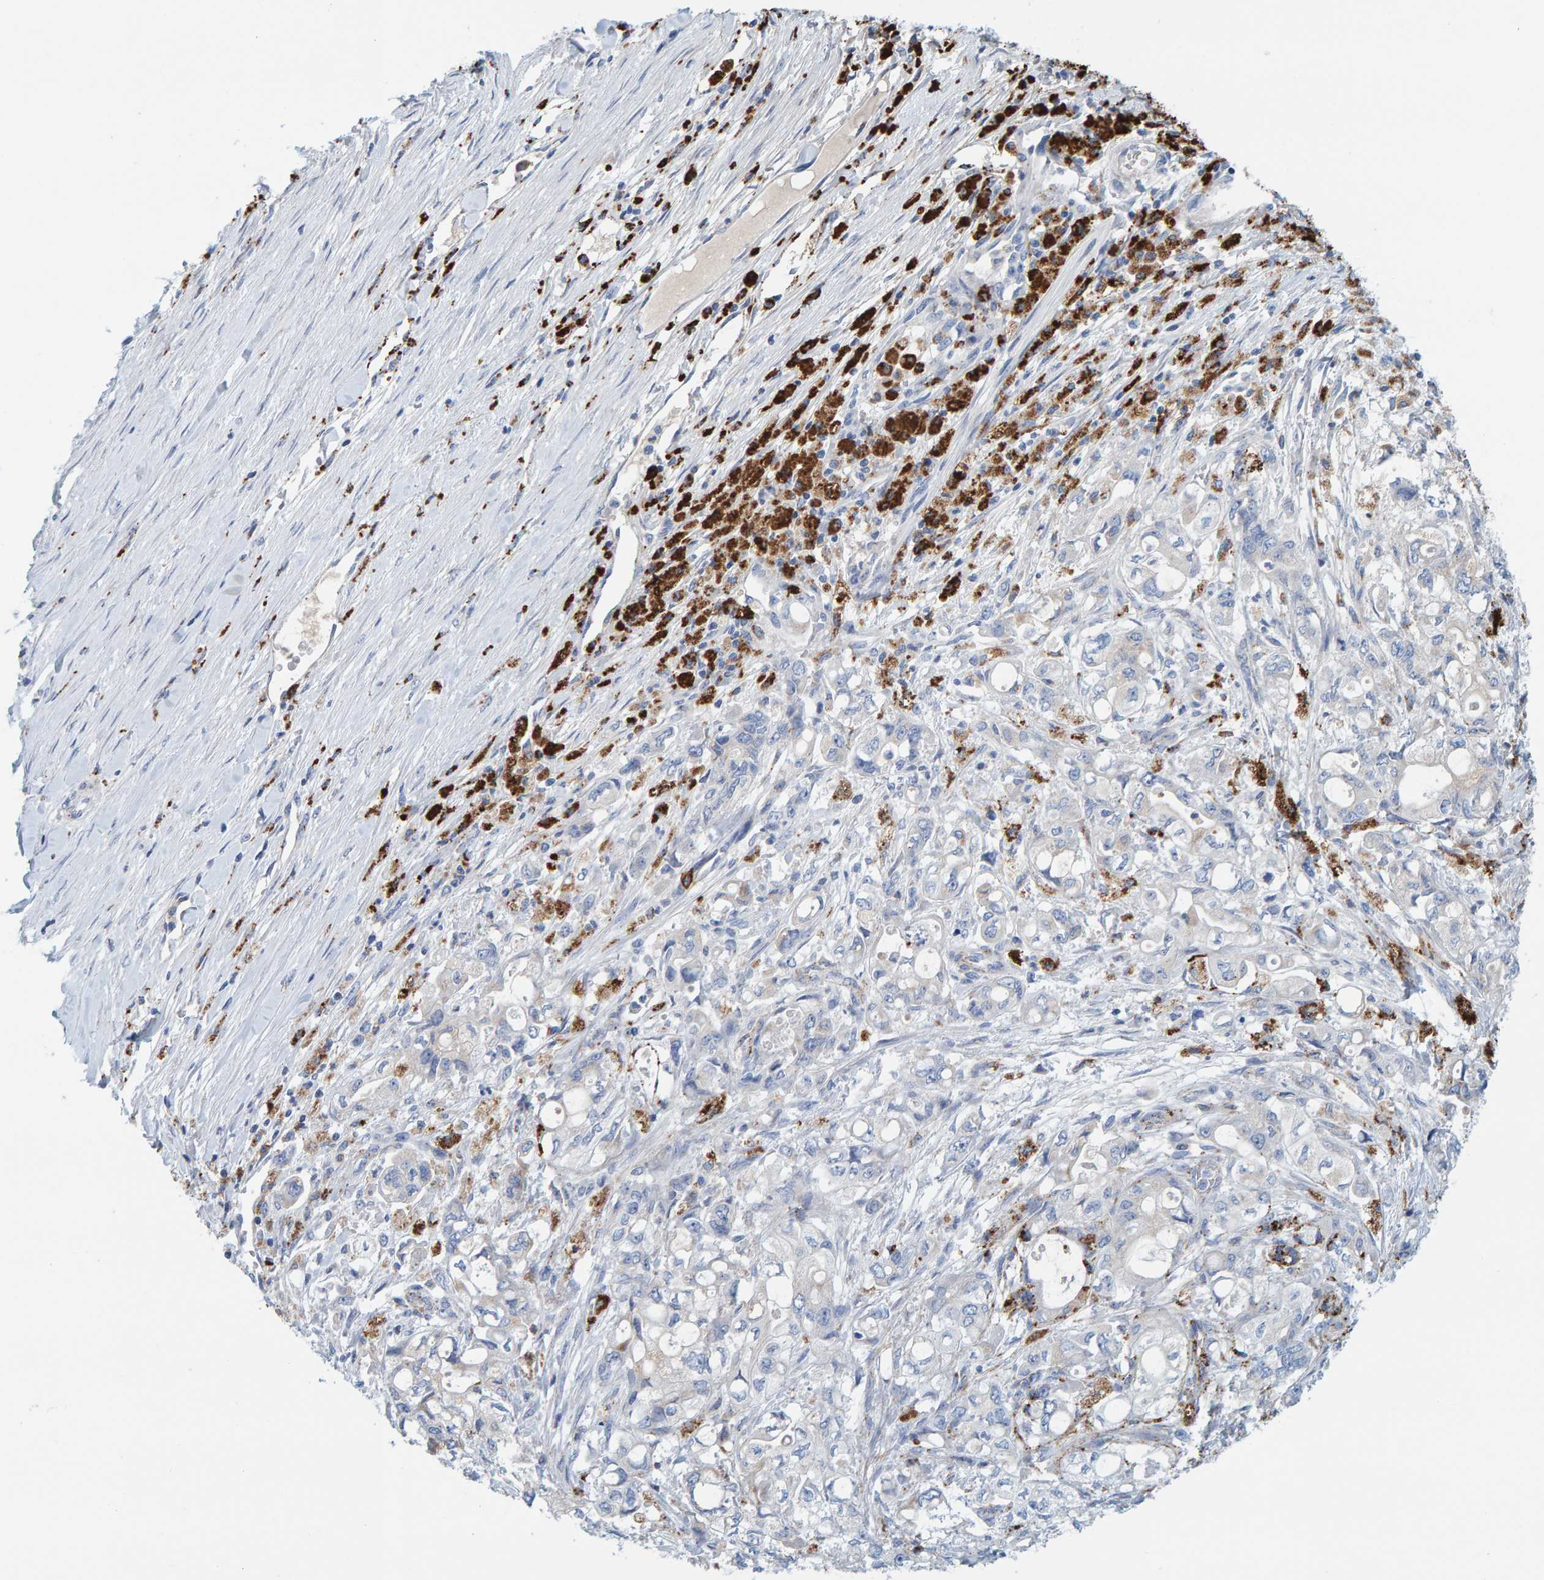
{"staining": {"intensity": "negative", "quantity": "none", "location": "none"}, "tissue": "pancreatic cancer", "cell_type": "Tumor cells", "image_type": "cancer", "snomed": [{"axis": "morphology", "description": "Adenocarcinoma, NOS"}, {"axis": "topography", "description": "Pancreas"}], "caption": "IHC micrograph of neoplastic tissue: human adenocarcinoma (pancreatic) stained with DAB demonstrates no significant protein expression in tumor cells. The staining is performed using DAB brown chromogen with nuclei counter-stained in using hematoxylin.", "gene": "BIN3", "patient": {"sex": "male", "age": 79}}